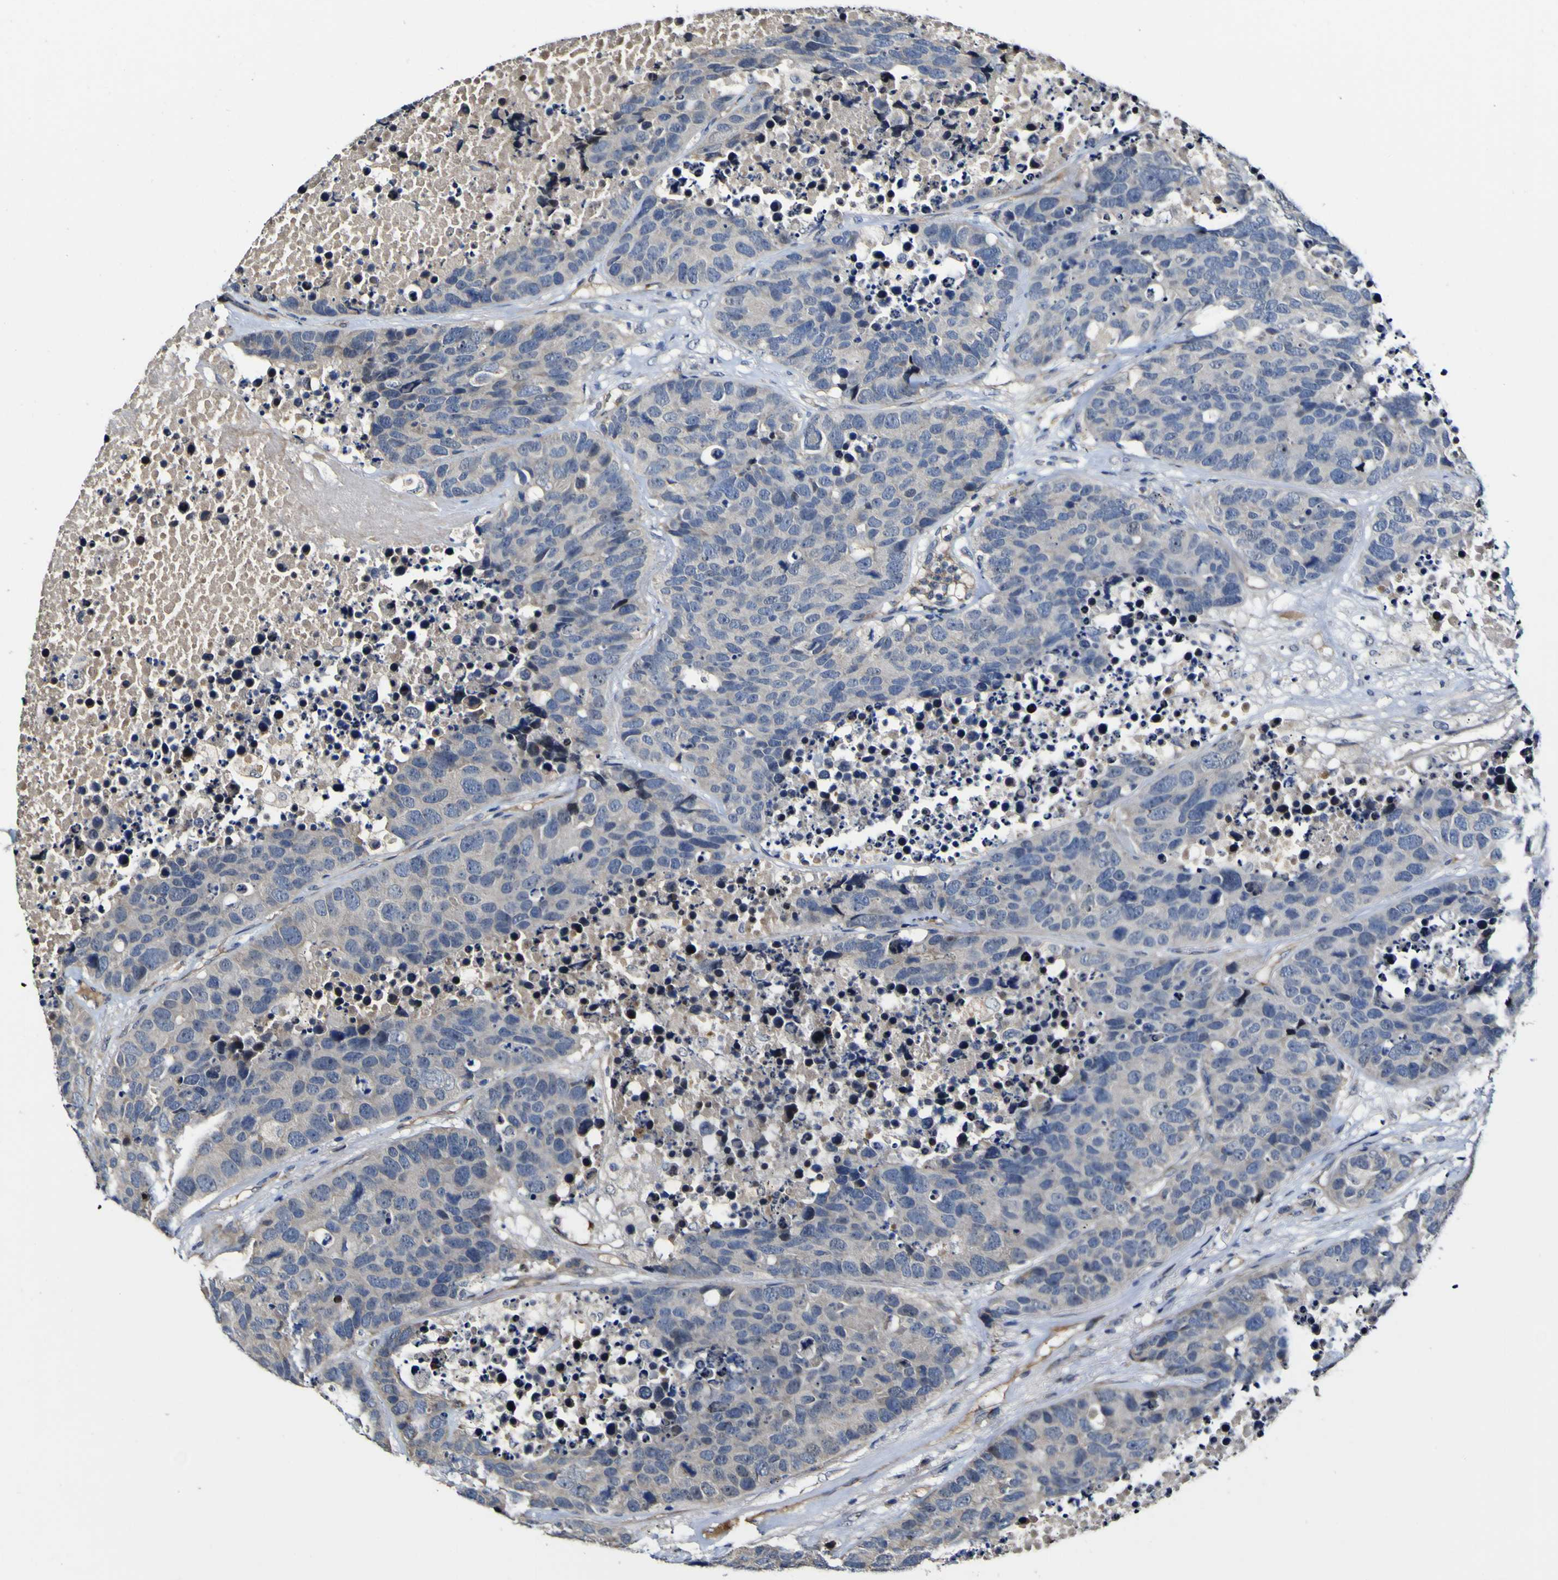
{"staining": {"intensity": "negative", "quantity": "none", "location": "none"}, "tissue": "carcinoid", "cell_type": "Tumor cells", "image_type": "cancer", "snomed": [{"axis": "morphology", "description": "Carcinoid, malignant, NOS"}, {"axis": "topography", "description": "Lung"}], "caption": "Immunohistochemistry photomicrograph of neoplastic tissue: human carcinoid (malignant) stained with DAB displays no significant protein staining in tumor cells. The staining was performed using DAB (3,3'-diaminobenzidine) to visualize the protein expression in brown, while the nuclei were stained in blue with hematoxylin (Magnification: 20x).", "gene": "CCL2", "patient": {"sex": "male", "age": 60}}